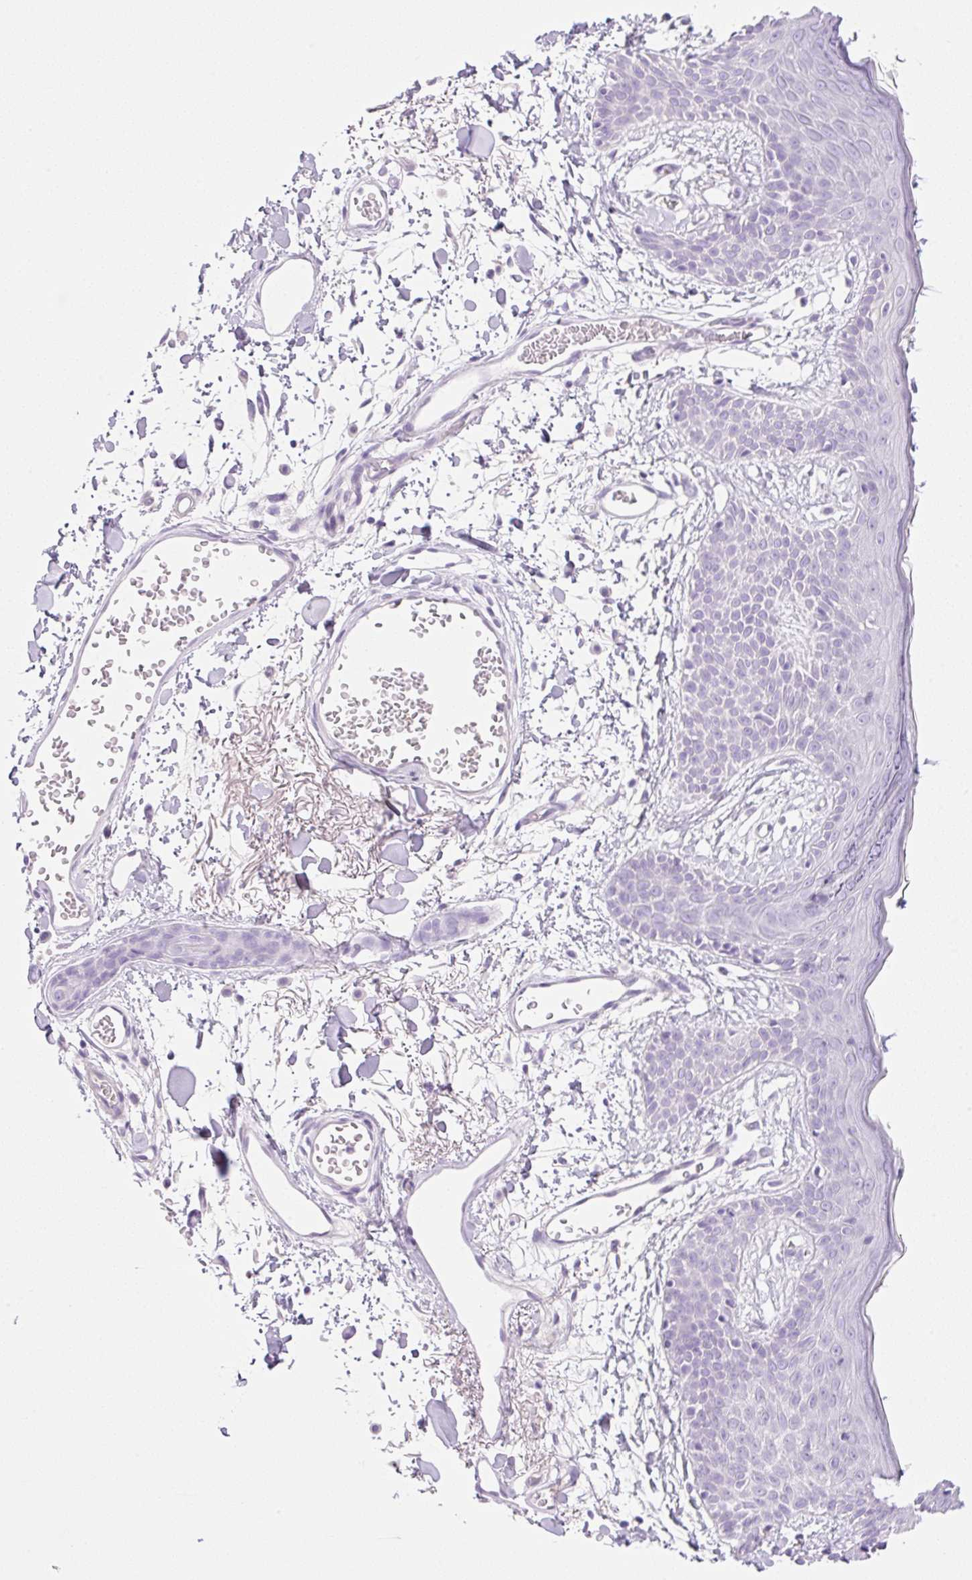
{"staining": {"intensity": "negative", "quantity": "none", "location": "none"}, "tissue": "skin", "cell_type": "Fibroblasts", "image_type": "normal", "snomed": [{"axis": "morphology", "description": "Normal tissue, NOS"}, {"axis": "topography", "description": "Skin"}], "caption": "Skin stained for a protein using immunohistochemistry (IHC) shows no positivity fibroblasts.", "gene": "PALM3", "patient": {"sex": "male", "age": 79}}